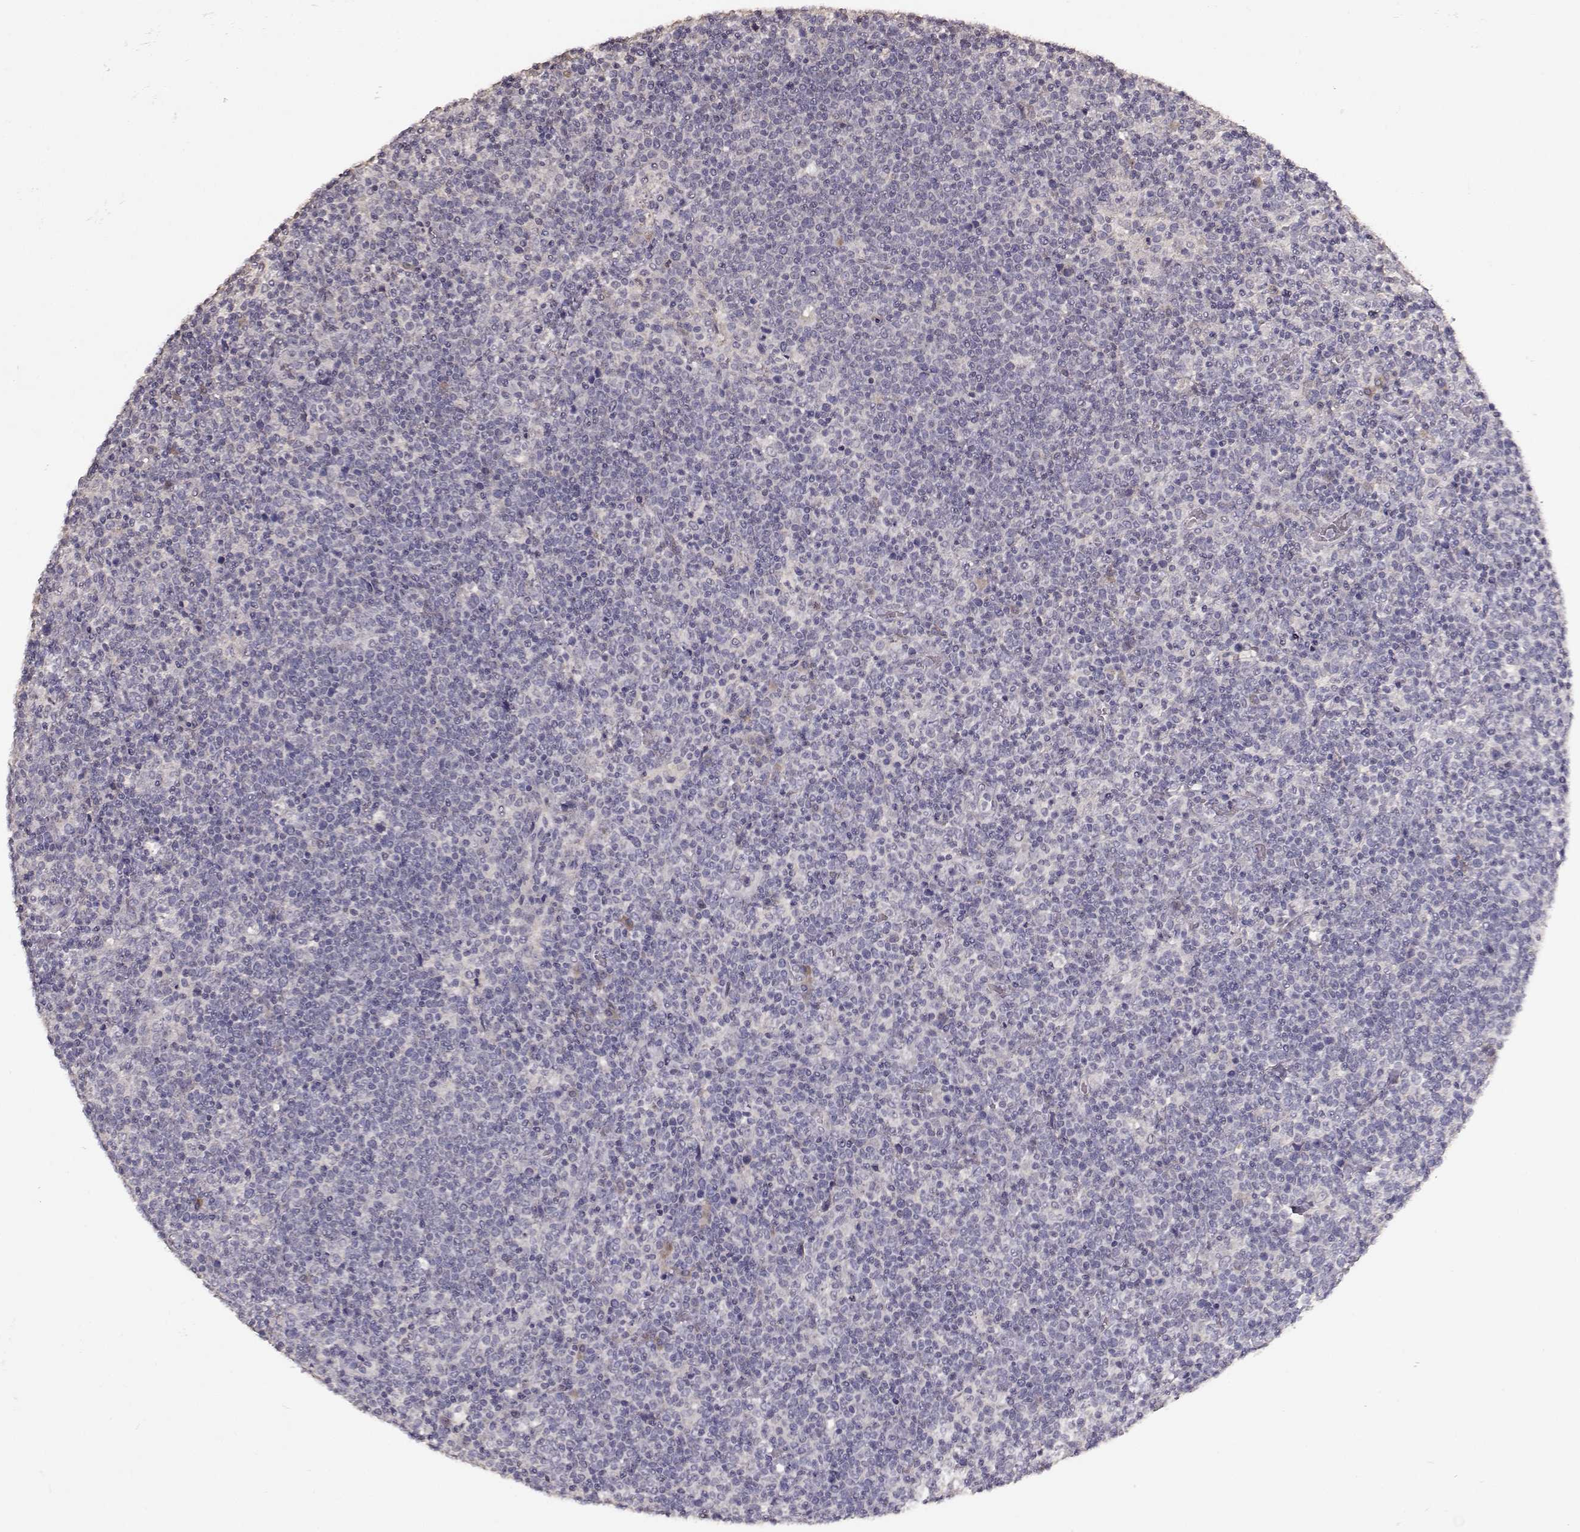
{"staining": {"intensity": "negative", "quantity": "none", "location": "none"}, "tissue": "lymphoma", "cell_type": "Tumor cells", "image_type": "cancer", "snomed": [{"axis": "morphology", "description": "Malignant lymphoma, non-Hodgkin's type, High grade"}, {"axis": "topography", "description": "Lymph node"}], "caption": "Immunohistochemistry (IHC) of human lymphoma exhibits no positivity in tumor cells.", "gene": "PMCH", "patient": {"sex": "male", "age": 61}}